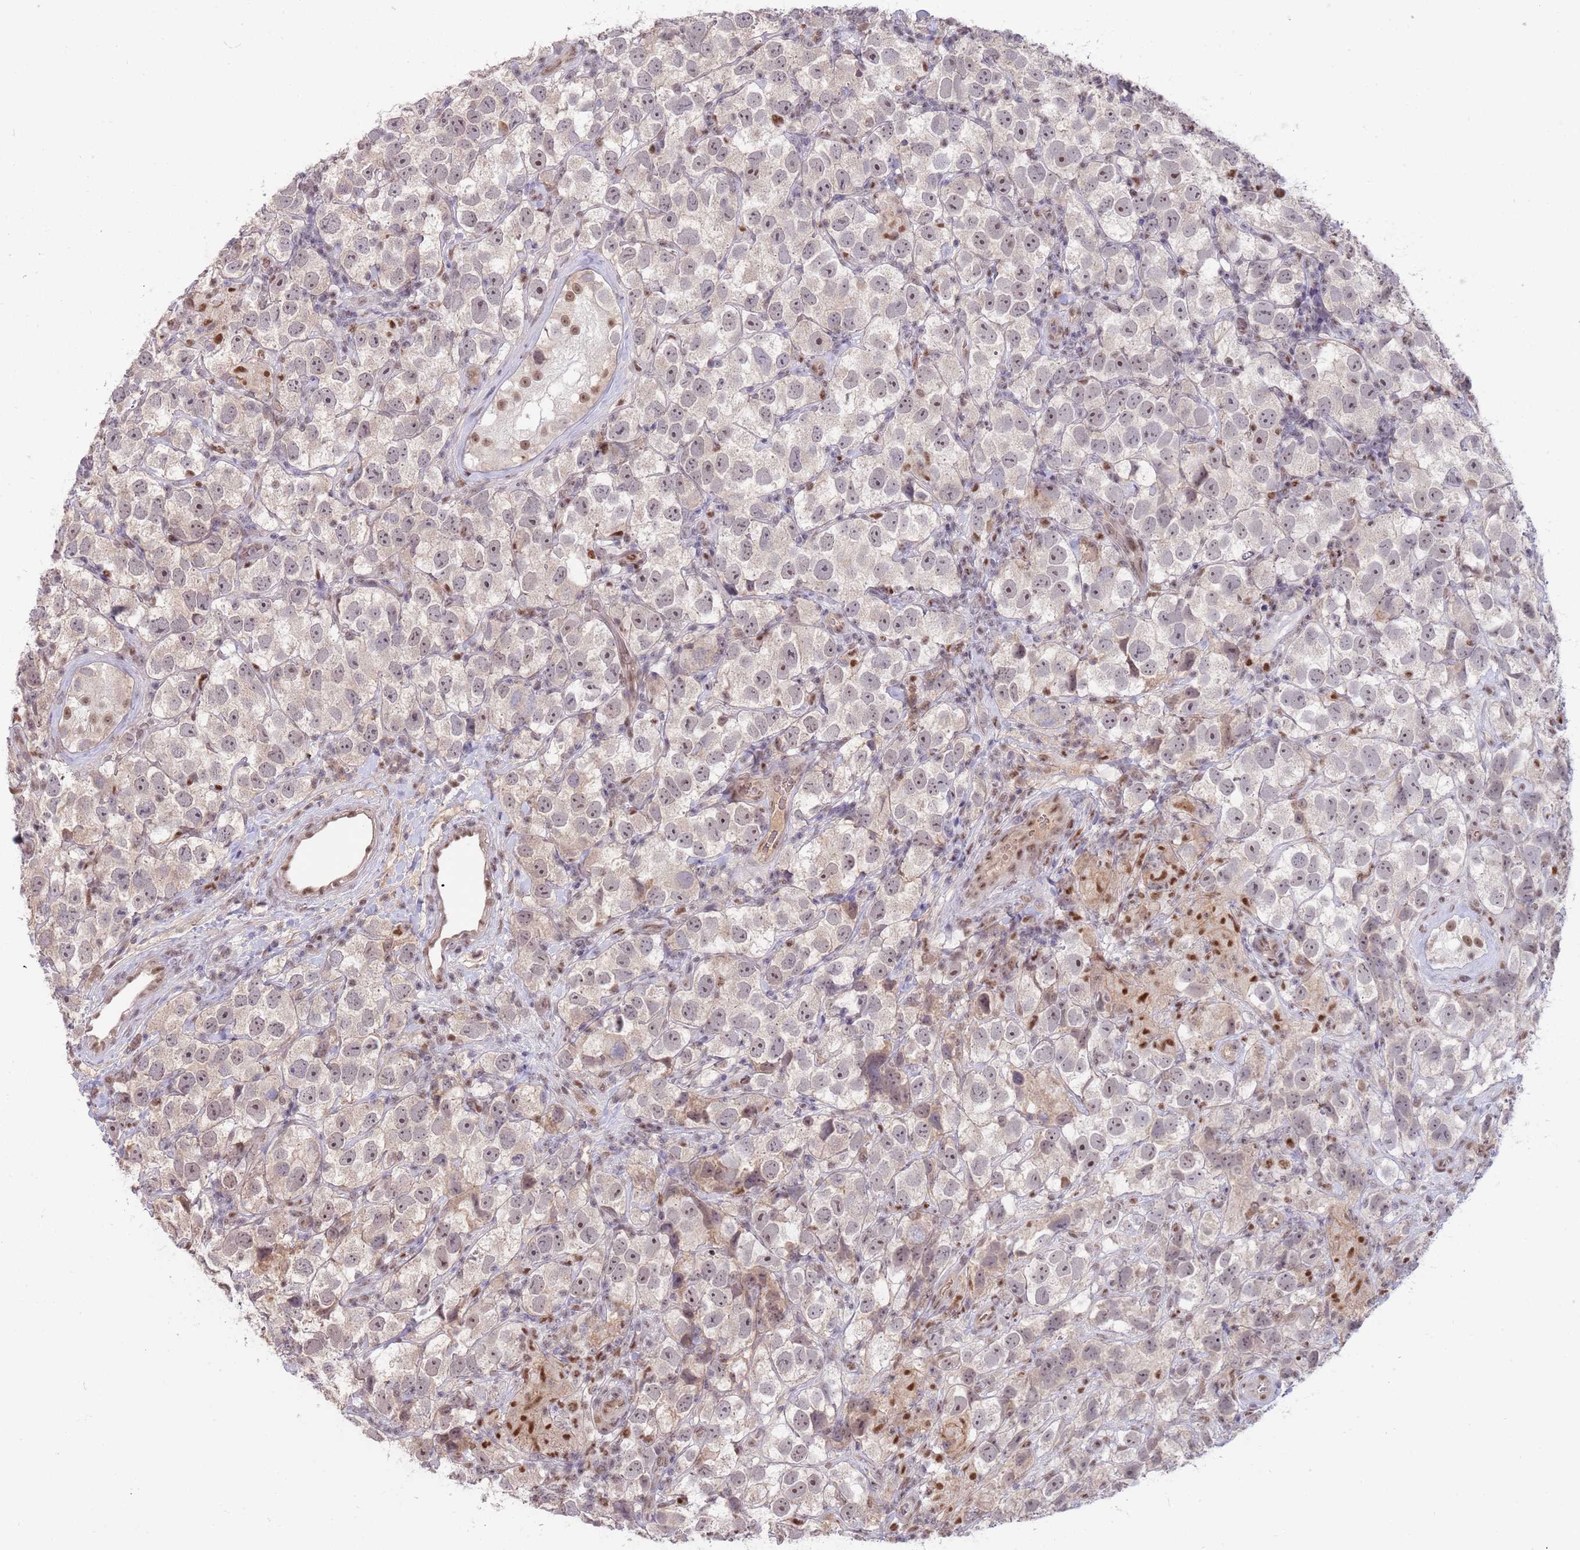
{"staining": {"intensity": "weak", "quantity": "<25%", "location": "cytoplasmic/membranous"}, "tissue": "testis cancer", "cell_type": "Tumor cells", "image_type": "cancer", "snomed": [{"axis": "morphology", "description": "Seminoma, NOS"}, {"axis": "topography", "description": "Testis"}], "caption": "A photomicrograph of human seminoma (testis) is negative for staining in tumor cells.", "gene": "ZBTB7A", "patient": {"sex": "male", "age": 26}}